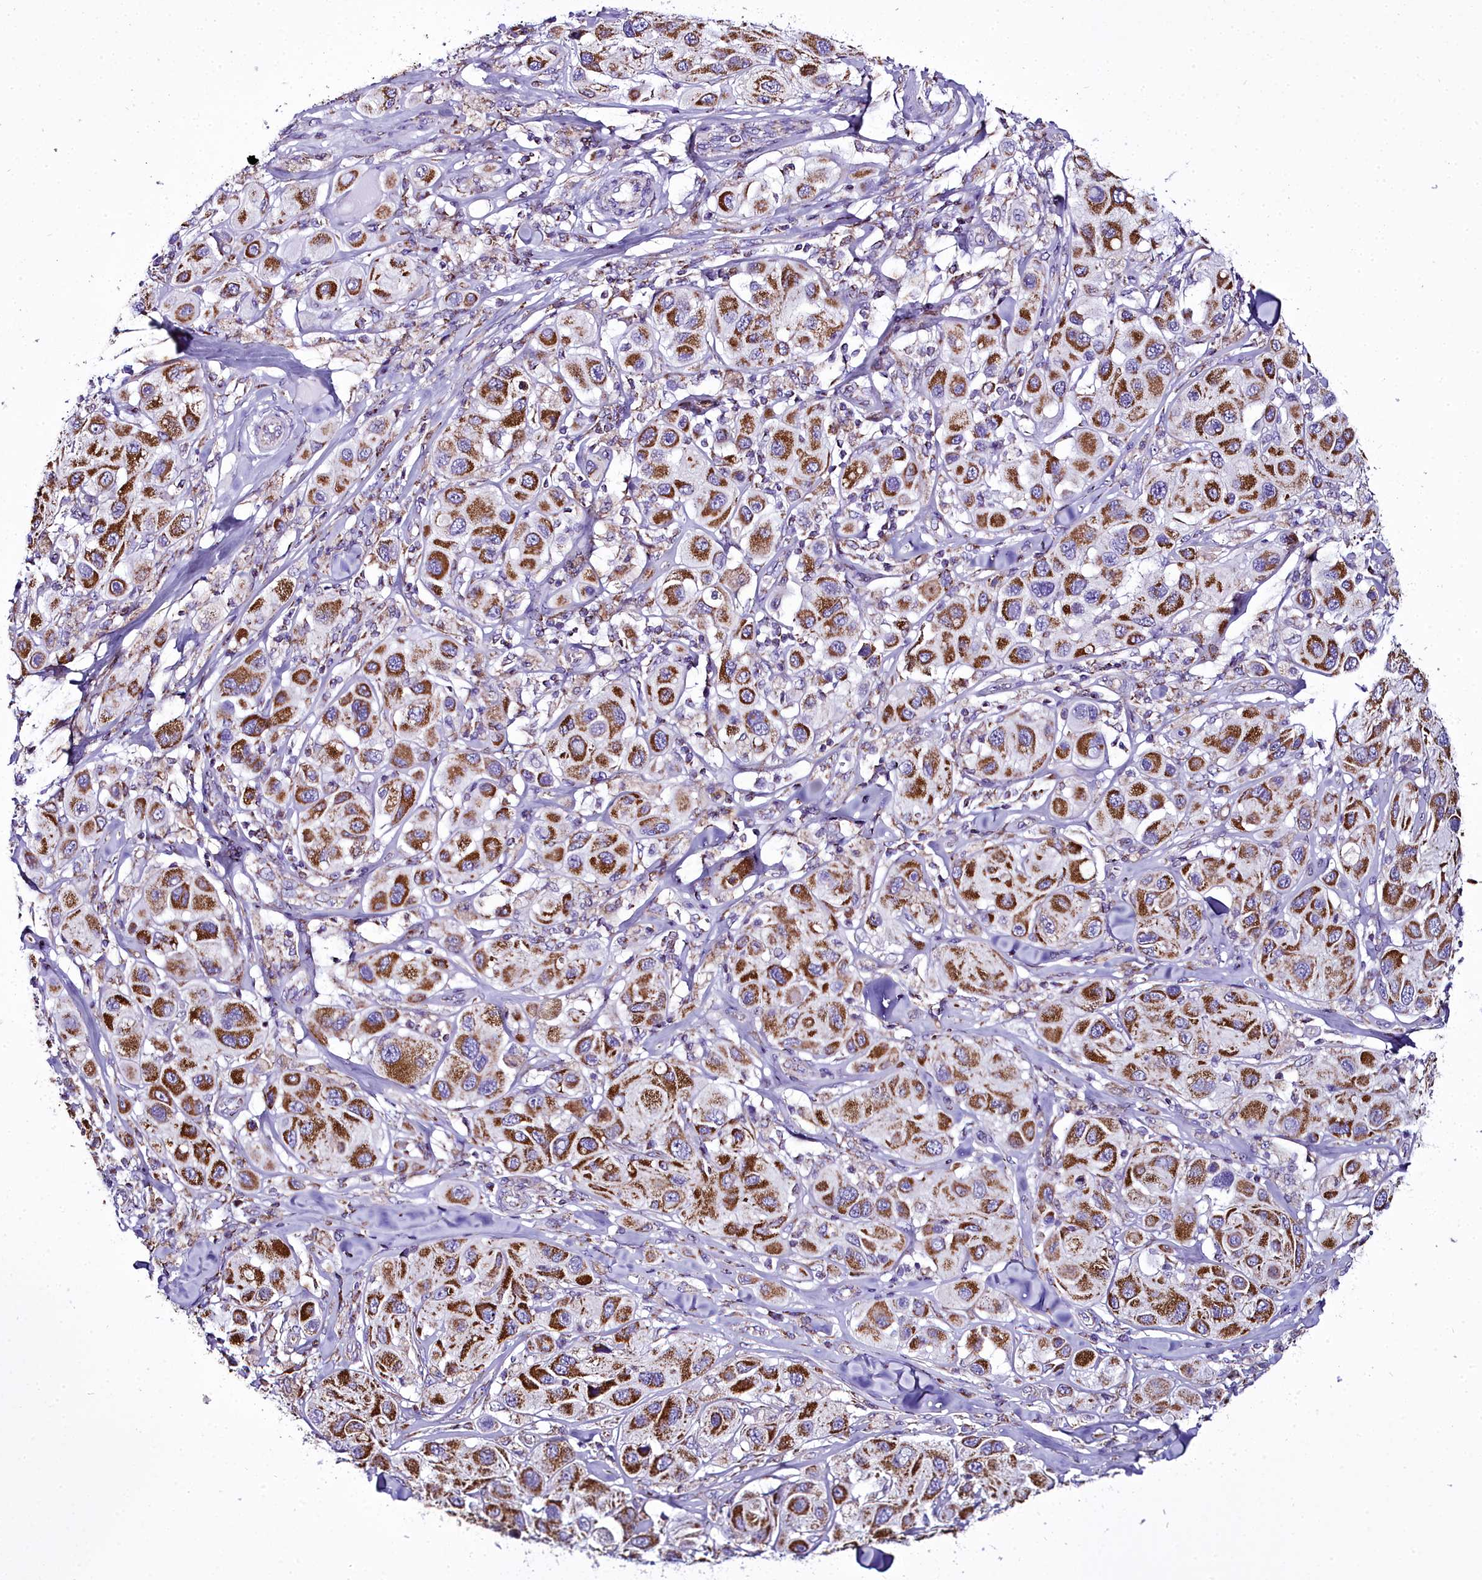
{"staining": {"intensity": "strong", "quantity": ">75%", "location": "cytoplasmic/membranous"}, "tissue": "melanoma", "cell_type": "Tumor cells", "image_type": "cancer", "snomed": [{"axis": "morphology", "description": "Malignant melanoma, Metastatic site"}, {"axis": "topography", "description": "Skin"}], "caption": "Tumor cells display high levels of strong cytoplasmic/membranous expression in approximately >75% of cells in human malignant melanoma (metastatic site).", "gene": "WDFY3", "patient": {"sex": "male", "age": 41}}